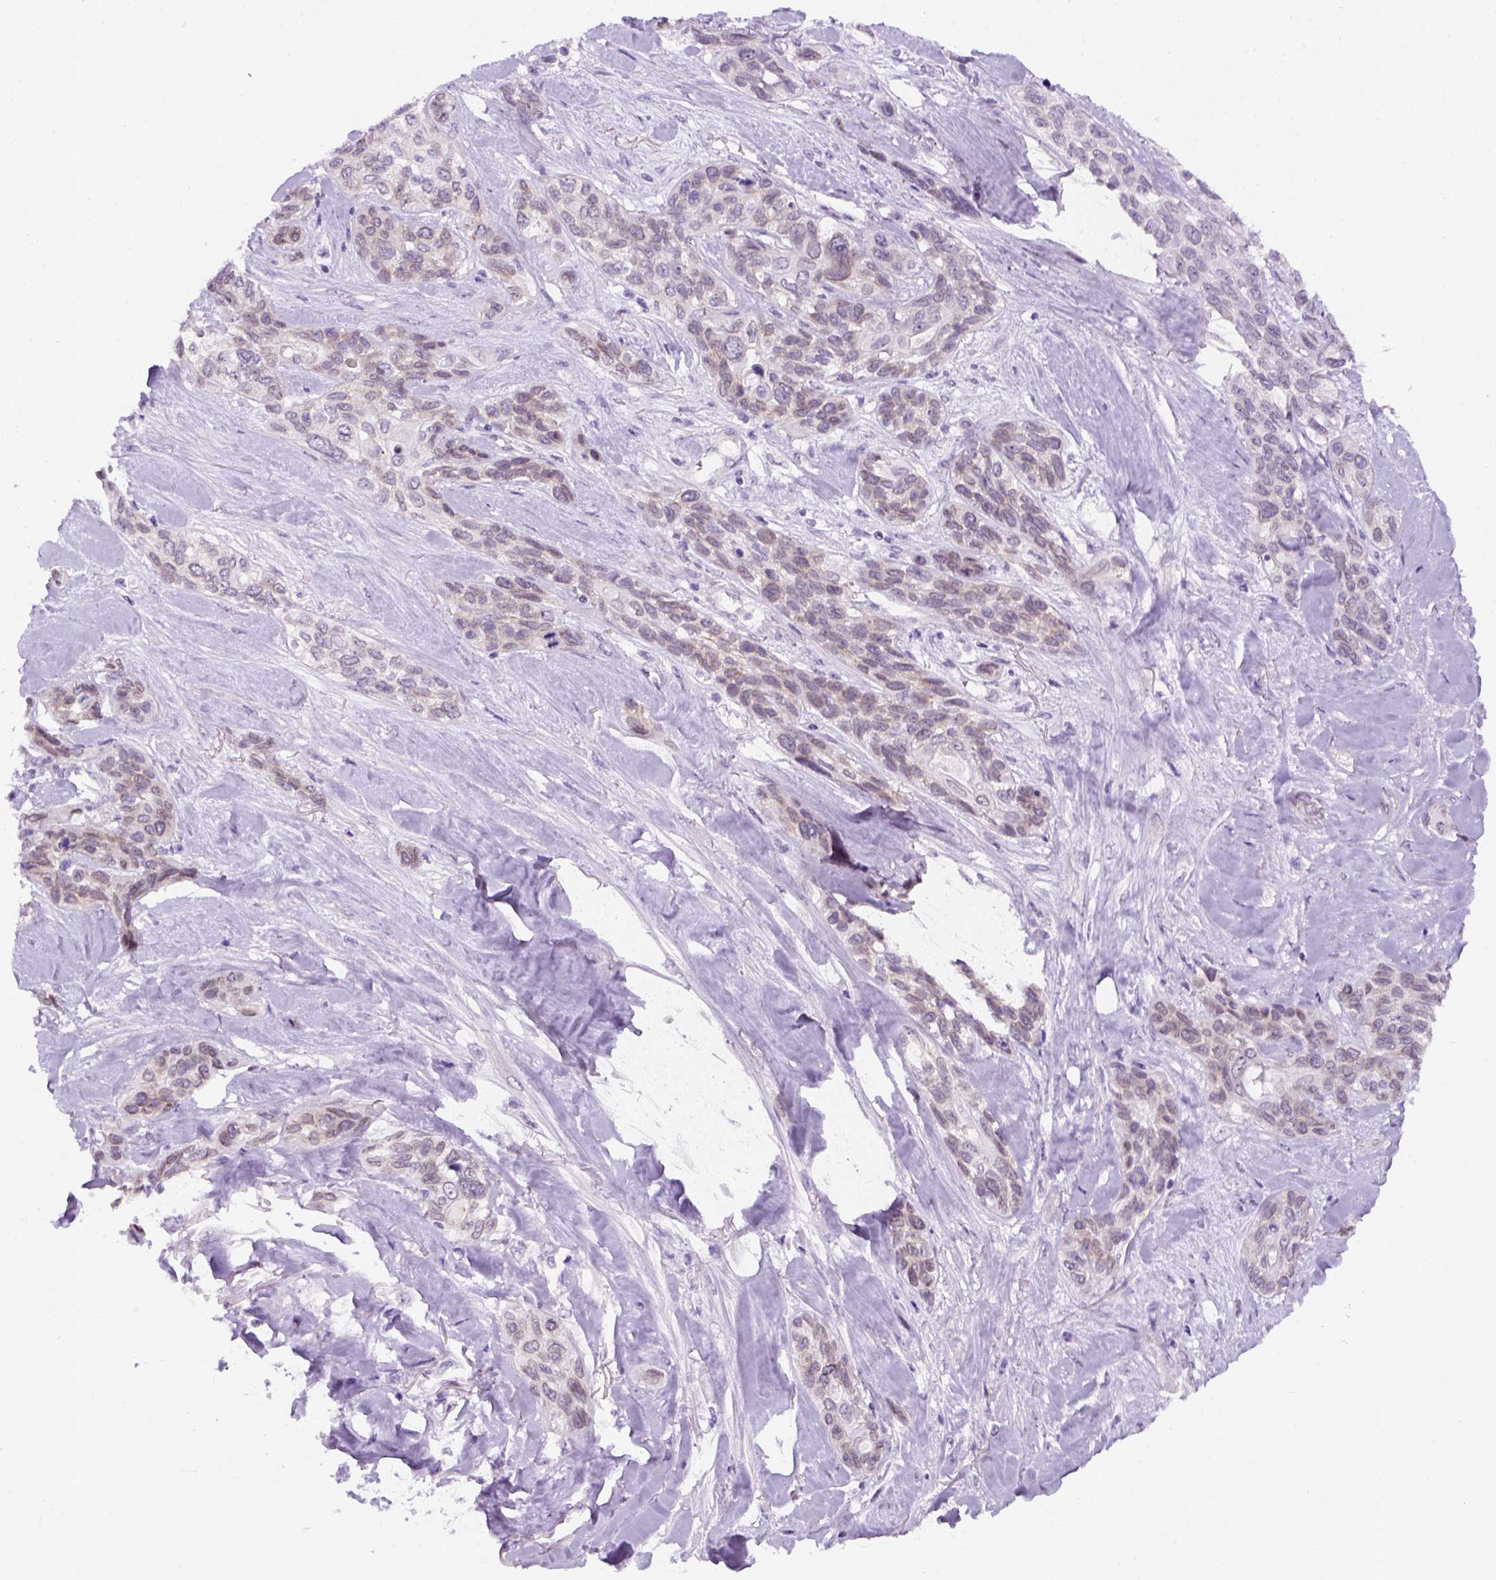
{"staining": {"intensity": "weak", "quantity": "25%-75%", "location": "cytoplasmic/membranous"}, "tissue": "lung cancer", "cell_type": "Tumor cells", "image_type": "cancer", "snomed": [{"axis": "morphology", "description": "Squamous cell carcinoma, NOS"}, {"axis": "topography", "description": "Lung"}], "caption": "A histopathology image of squamous cell carcinoma (lung) stained for a protein demonstrates weak cytoplasmic/membranous brown staining in tumor cells.", "gene": "FAM184B", "patient": {"sex": "female", "age": 70}}